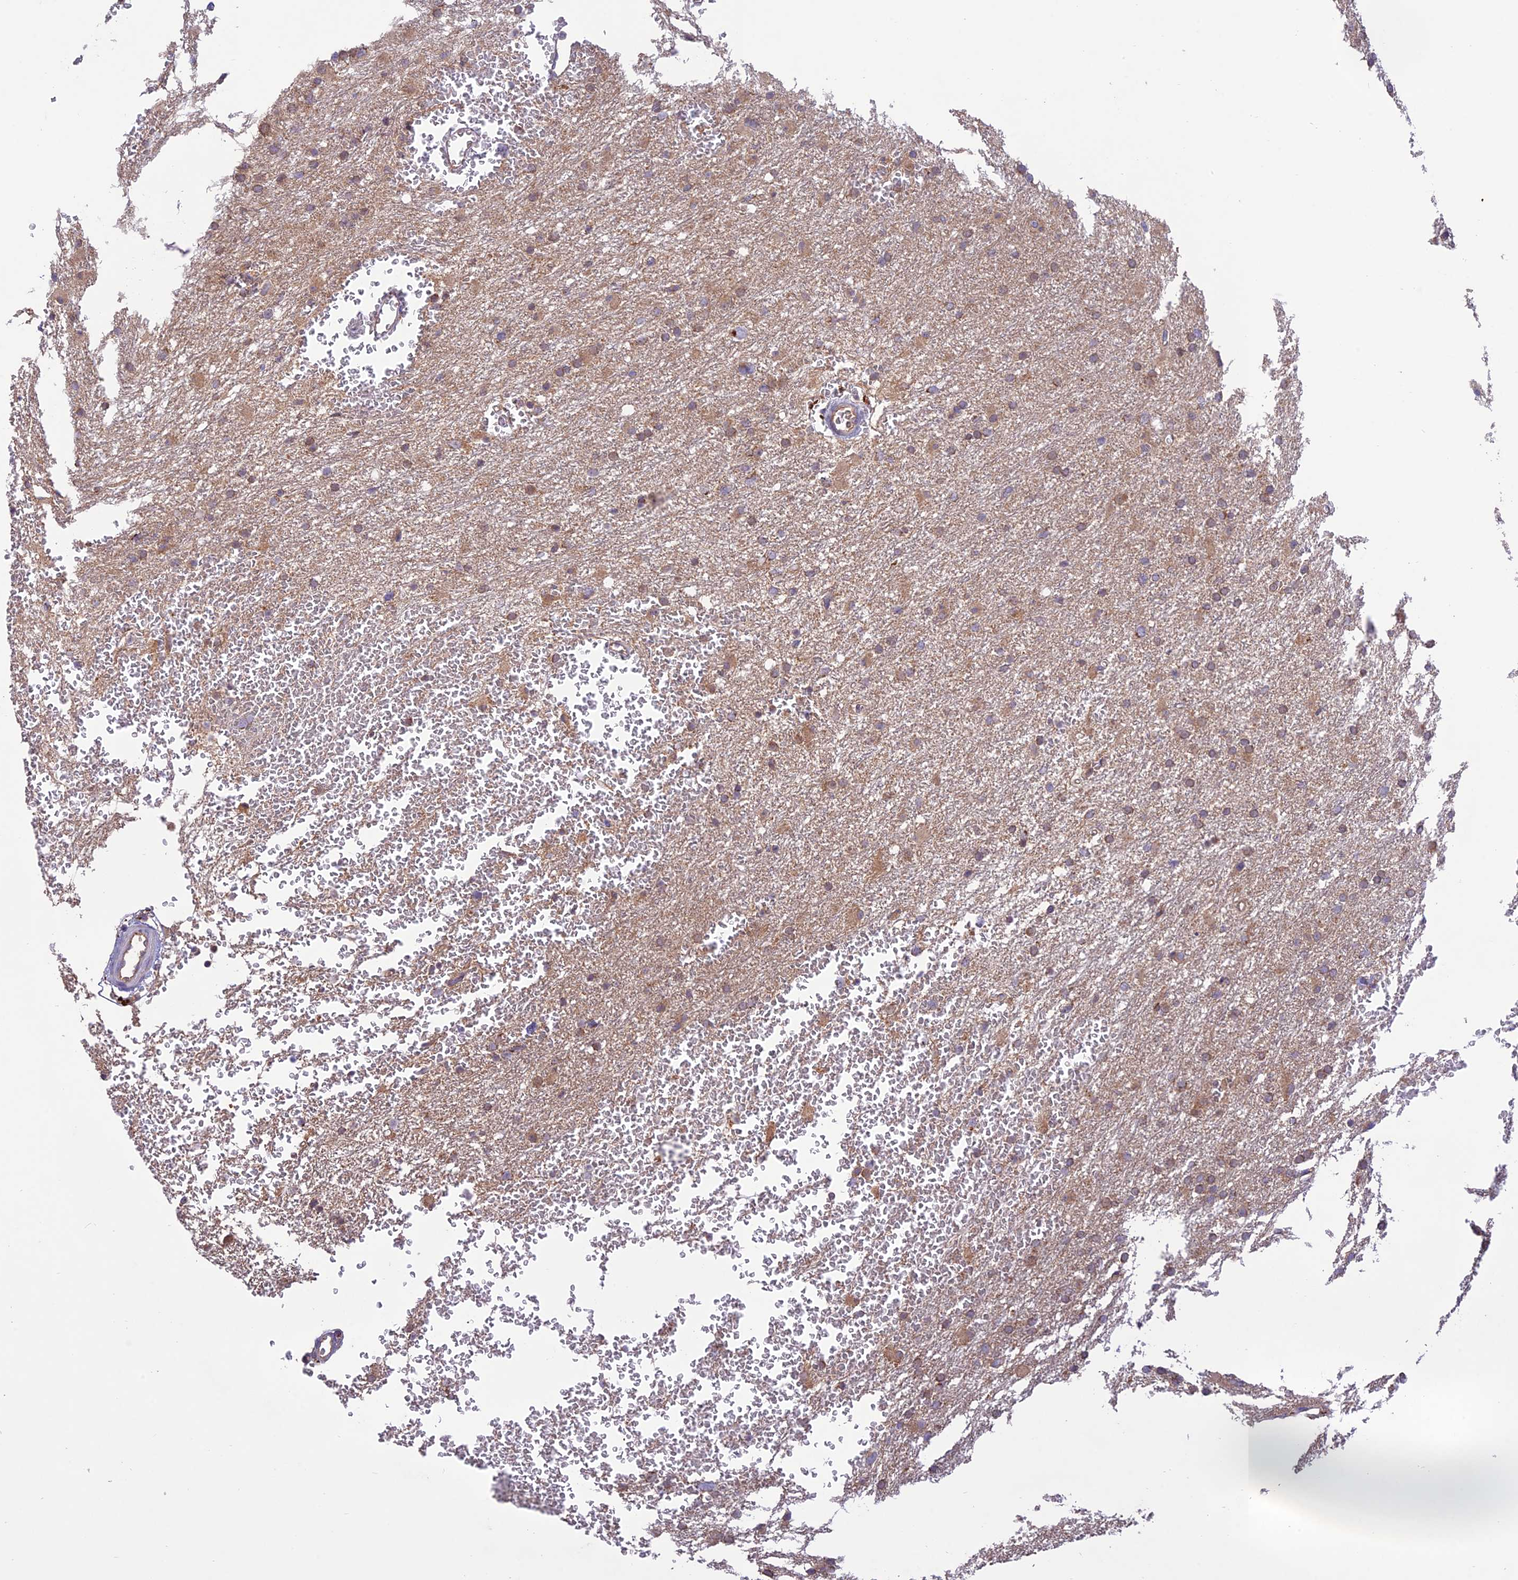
{"staining": {"intensity": "weak", "quantity": ">75%", "location": "cytoplasmic/membranous"}, "tissue": "glioma", "cell_type": "Tumor cells", "image_type": "cancer", "snomed": [{"axis": "morphology", "description": "Glioma, malignant, High grade"}, {"axis": "topography", "description": "Cerebral cortex"}], "caption": "Protein staining displays weak cytoplasmic/membranous staining in approximately >75% of tumor cells in malignant glioma (high-grade).", "gene": "NDUFAF1", "patient": {"sex": "female", "age": 36}}